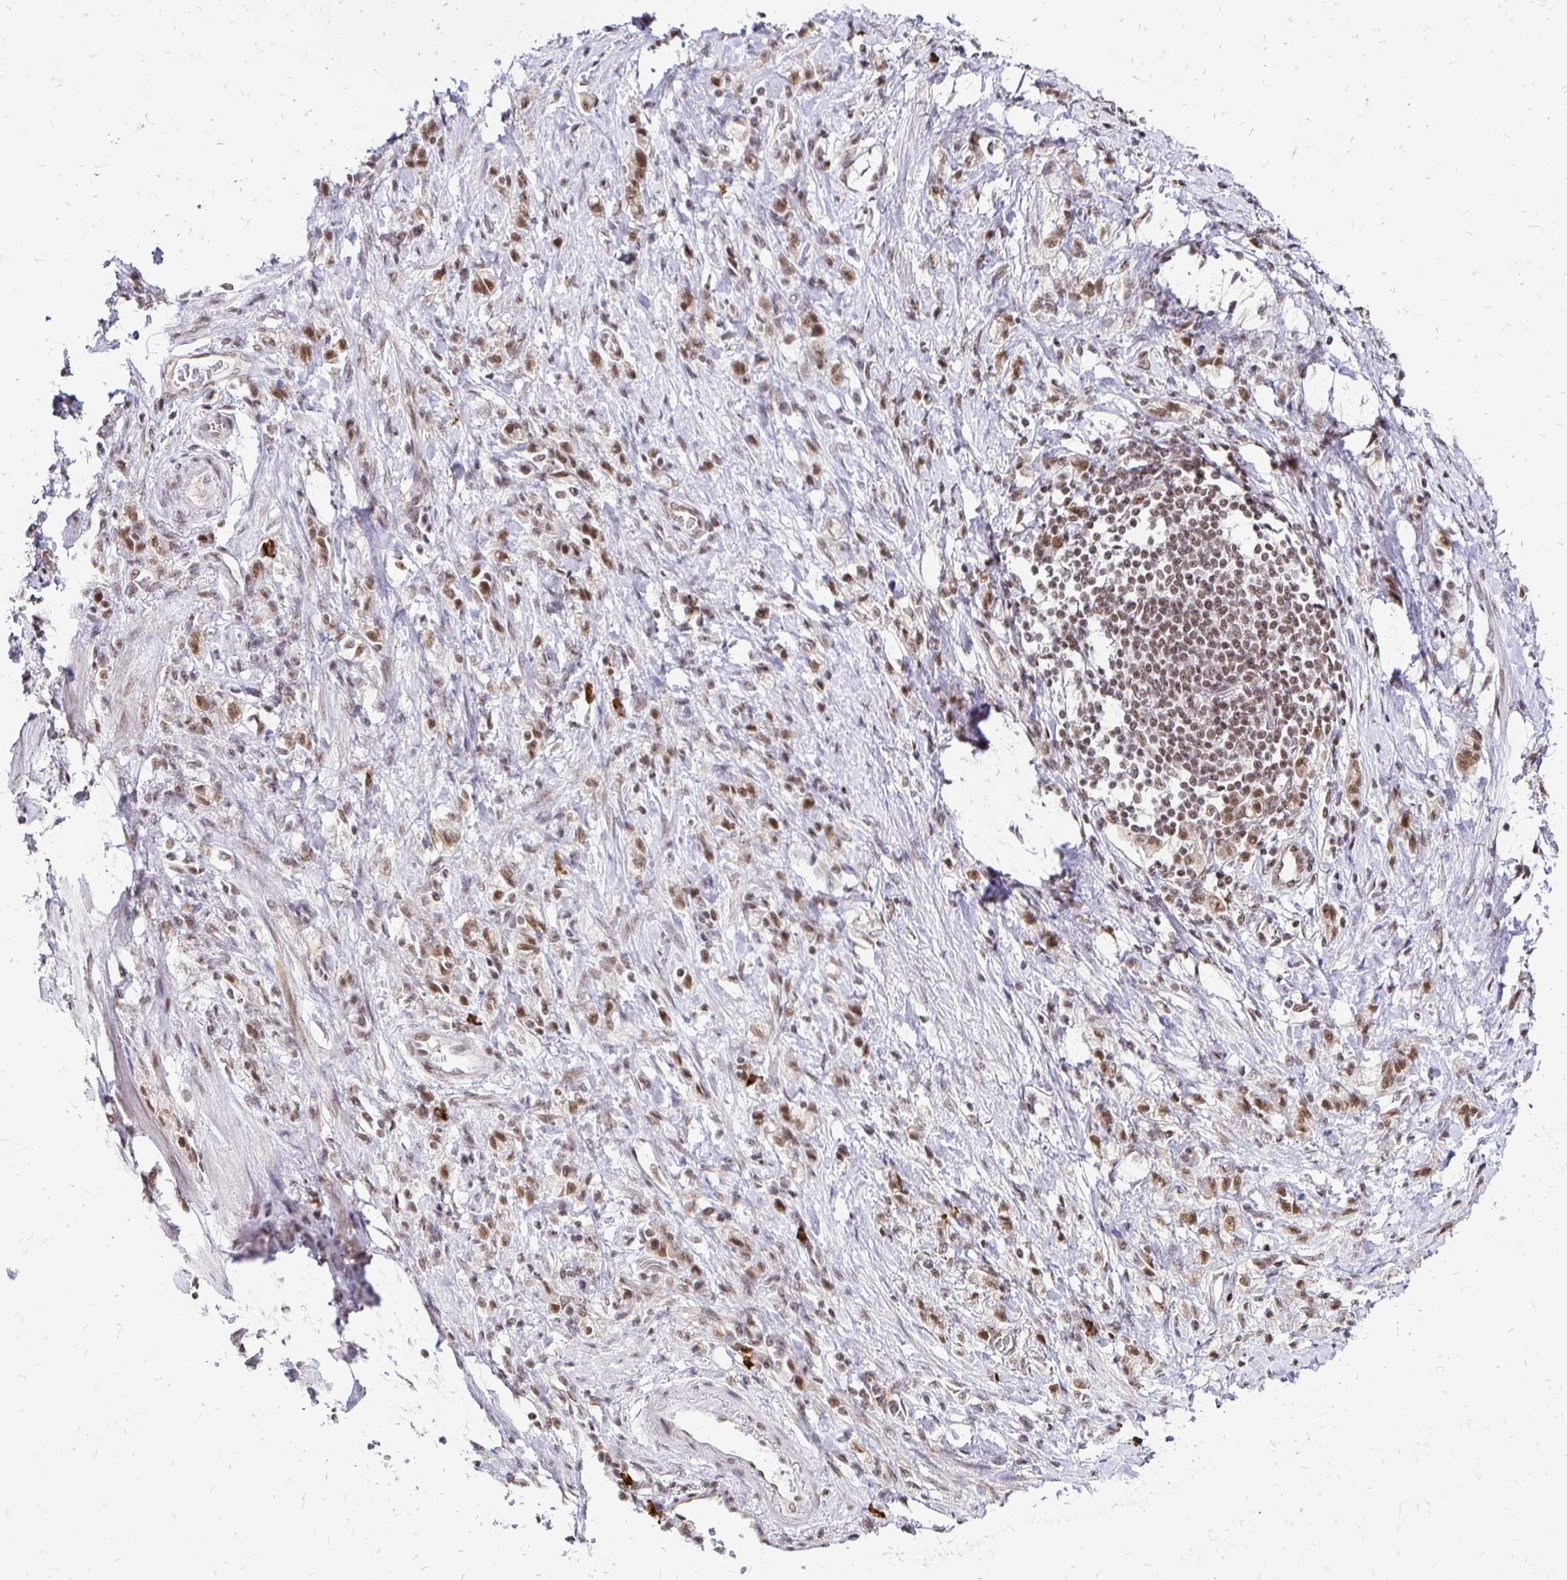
{"staining": {"intensity": "moderate", "quantity": ">75%", "location": "nuclear"}, "tissue": "stomach cancer", "cell_type": "Tumor cells", "image_type": "cancer", "snomed": [{"axis": "morphology", "description": "Adenocarcinoma, NOS"}, {"axis": "topography", "description": "Stomach"}], "caption": "Adenocarcinoma (stomach) tissue displays moderate nuclear staining in about >75% of tumor cells", "gene": "SIN3A", "patient": {"sex": "male", "age": 77}}